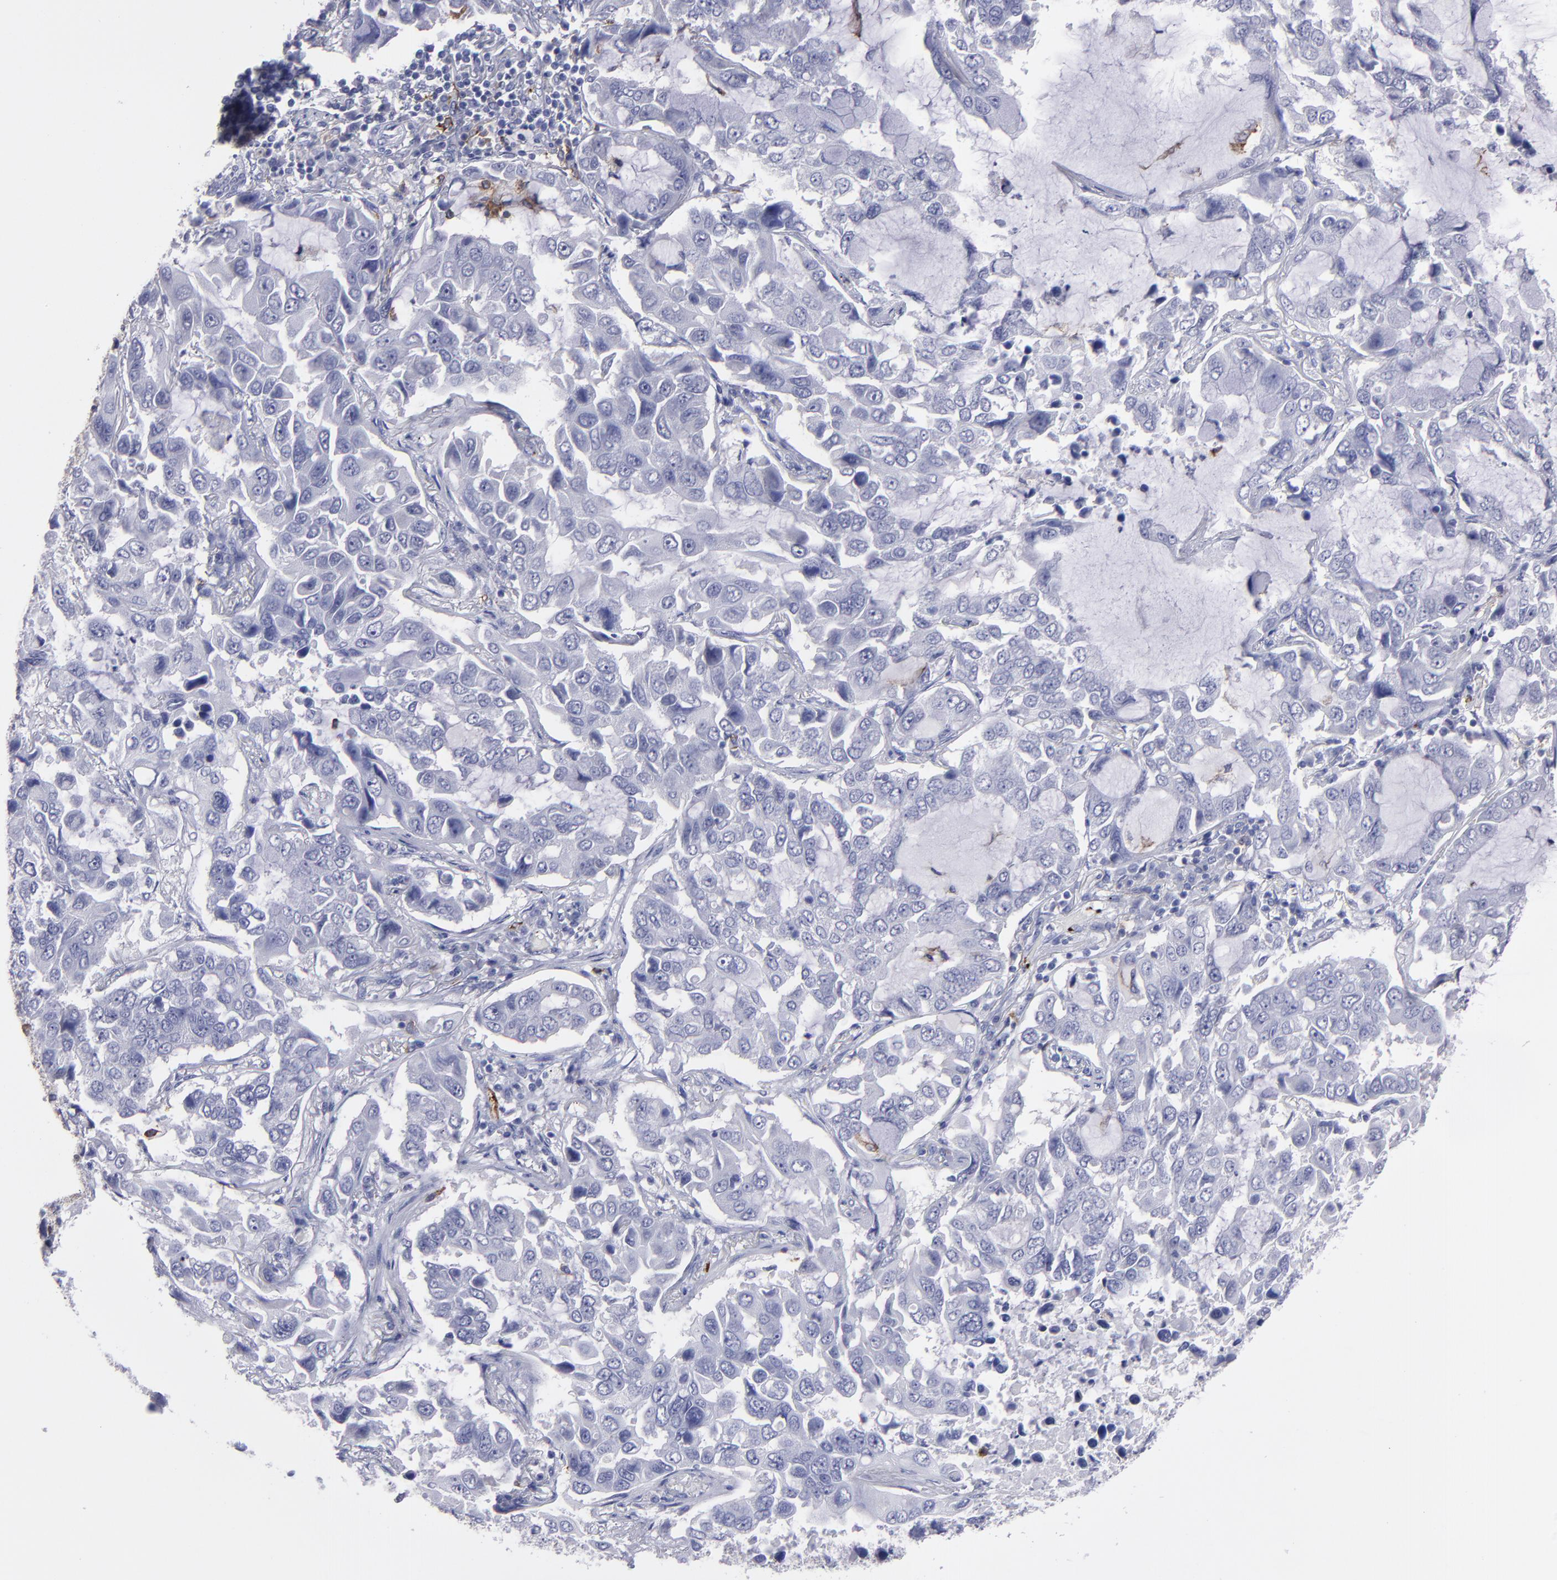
{"staining": {"intensity": "negative", "quantity": "none", "location": "none"}, "tissue": "lung cancer", "cell_type": "Tumor cells", "image_type": "cancer", "snomed": [{"axis": "morphology", "description": "Adenocarcinoma, NOS"}, {"axis": "topography", "description": "Lung"}], "caption": "DAB immunohistochemical staining of adenocarcinoma (lung) shows no significant staining in tumor cells.", "gene": "CD36", "patient": {"sex": "male", "age": 64}}